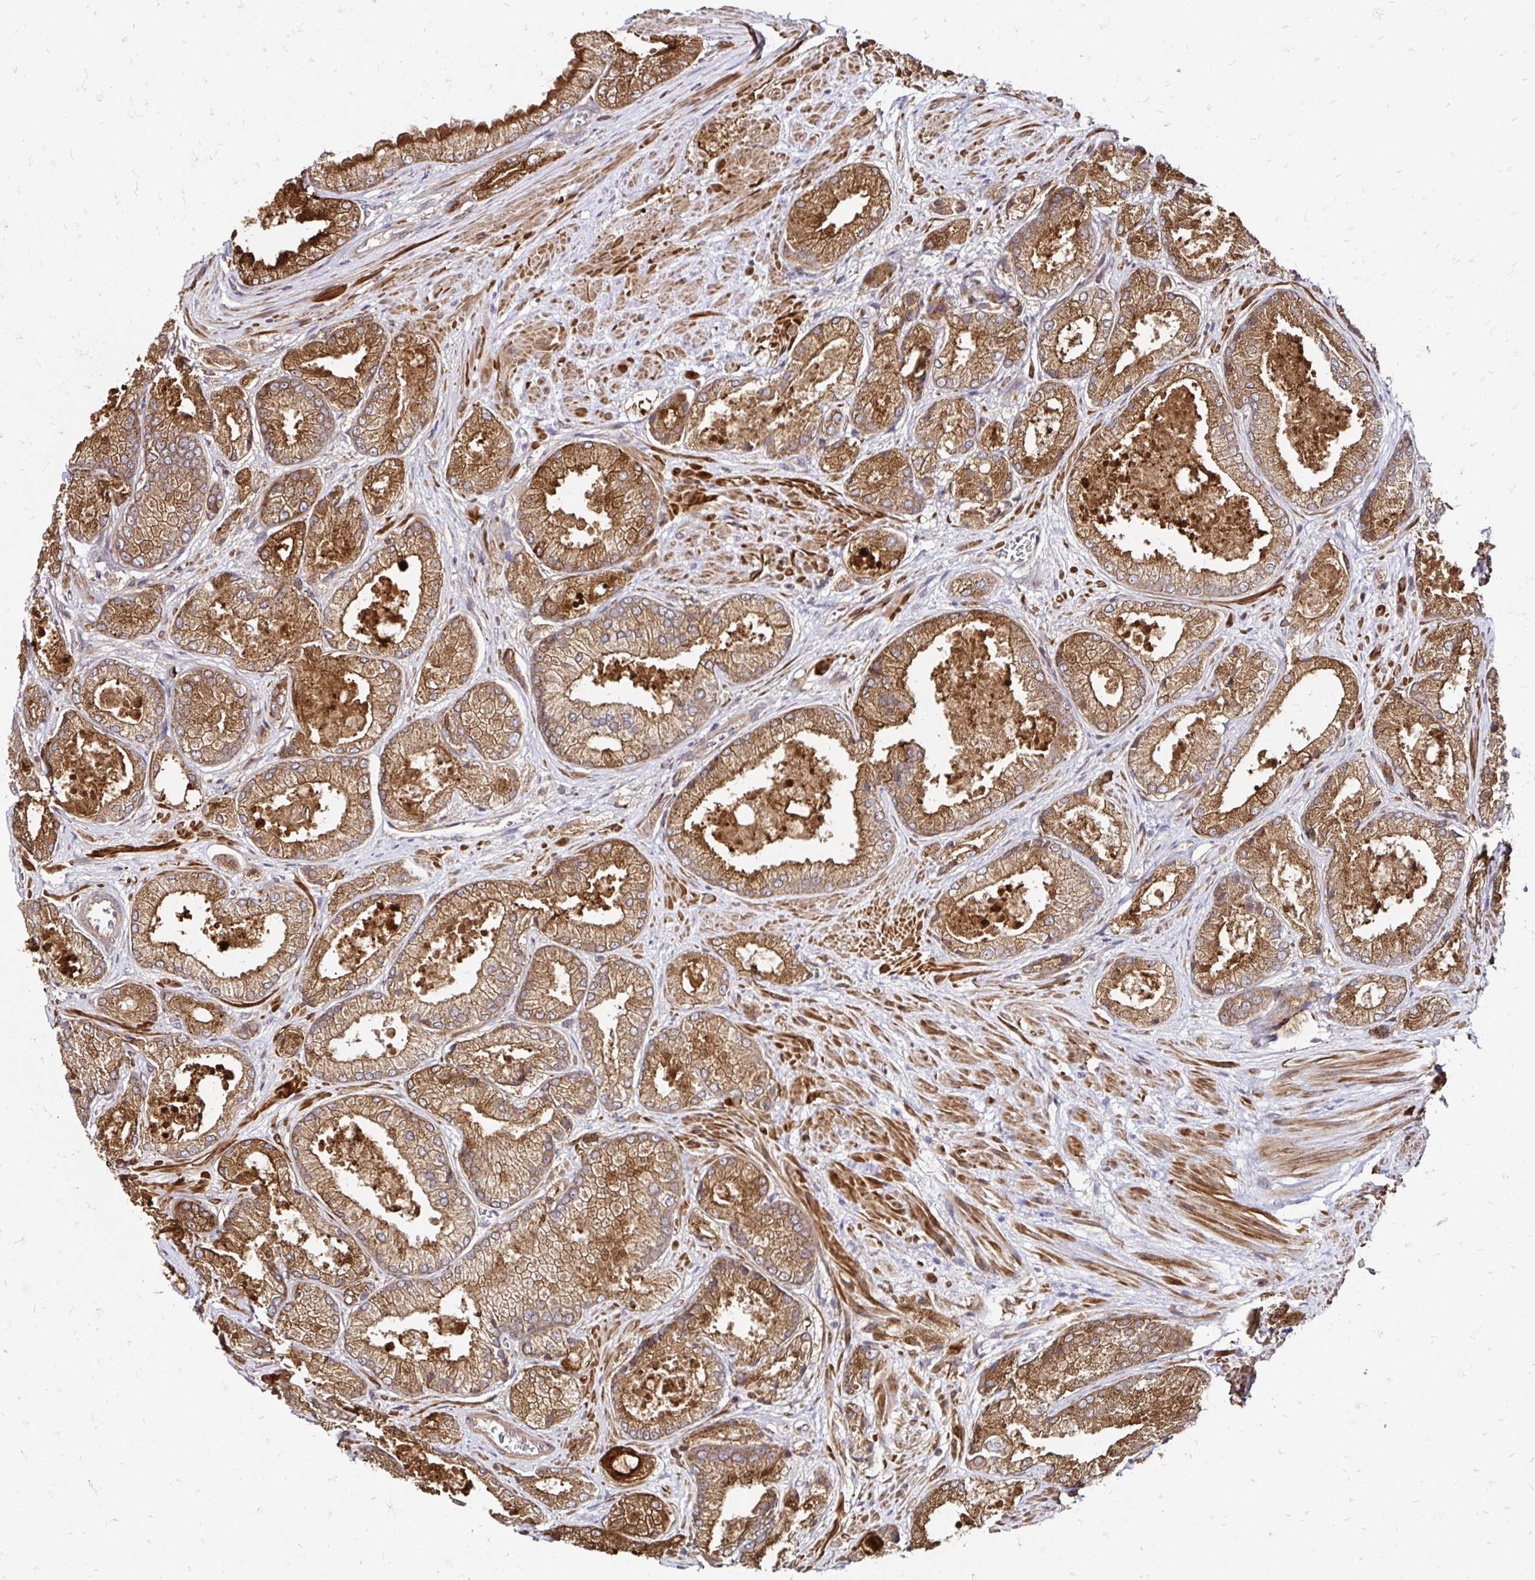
{"staining": {"intensity": "strong", "quantity": ">75%", "location": "cytoplasmic/membranous"}, "tissue": "prostate cancer", "cell_type": "Tumor cells", "image_type": "cancer", "snomed": [{"axis": "morphology", "description": "Adenocarcinoma, High grade"}, {"axis": "topography", "description": "Prostate"}], "caption": "Tumor cells exhibit strong cytoplasmic/membranous staining in approximately >75% of cells in prostate high-grade adenocarcinoma.", "gene": "ZW10", "patient": {"sex": "male", "age": 68}}